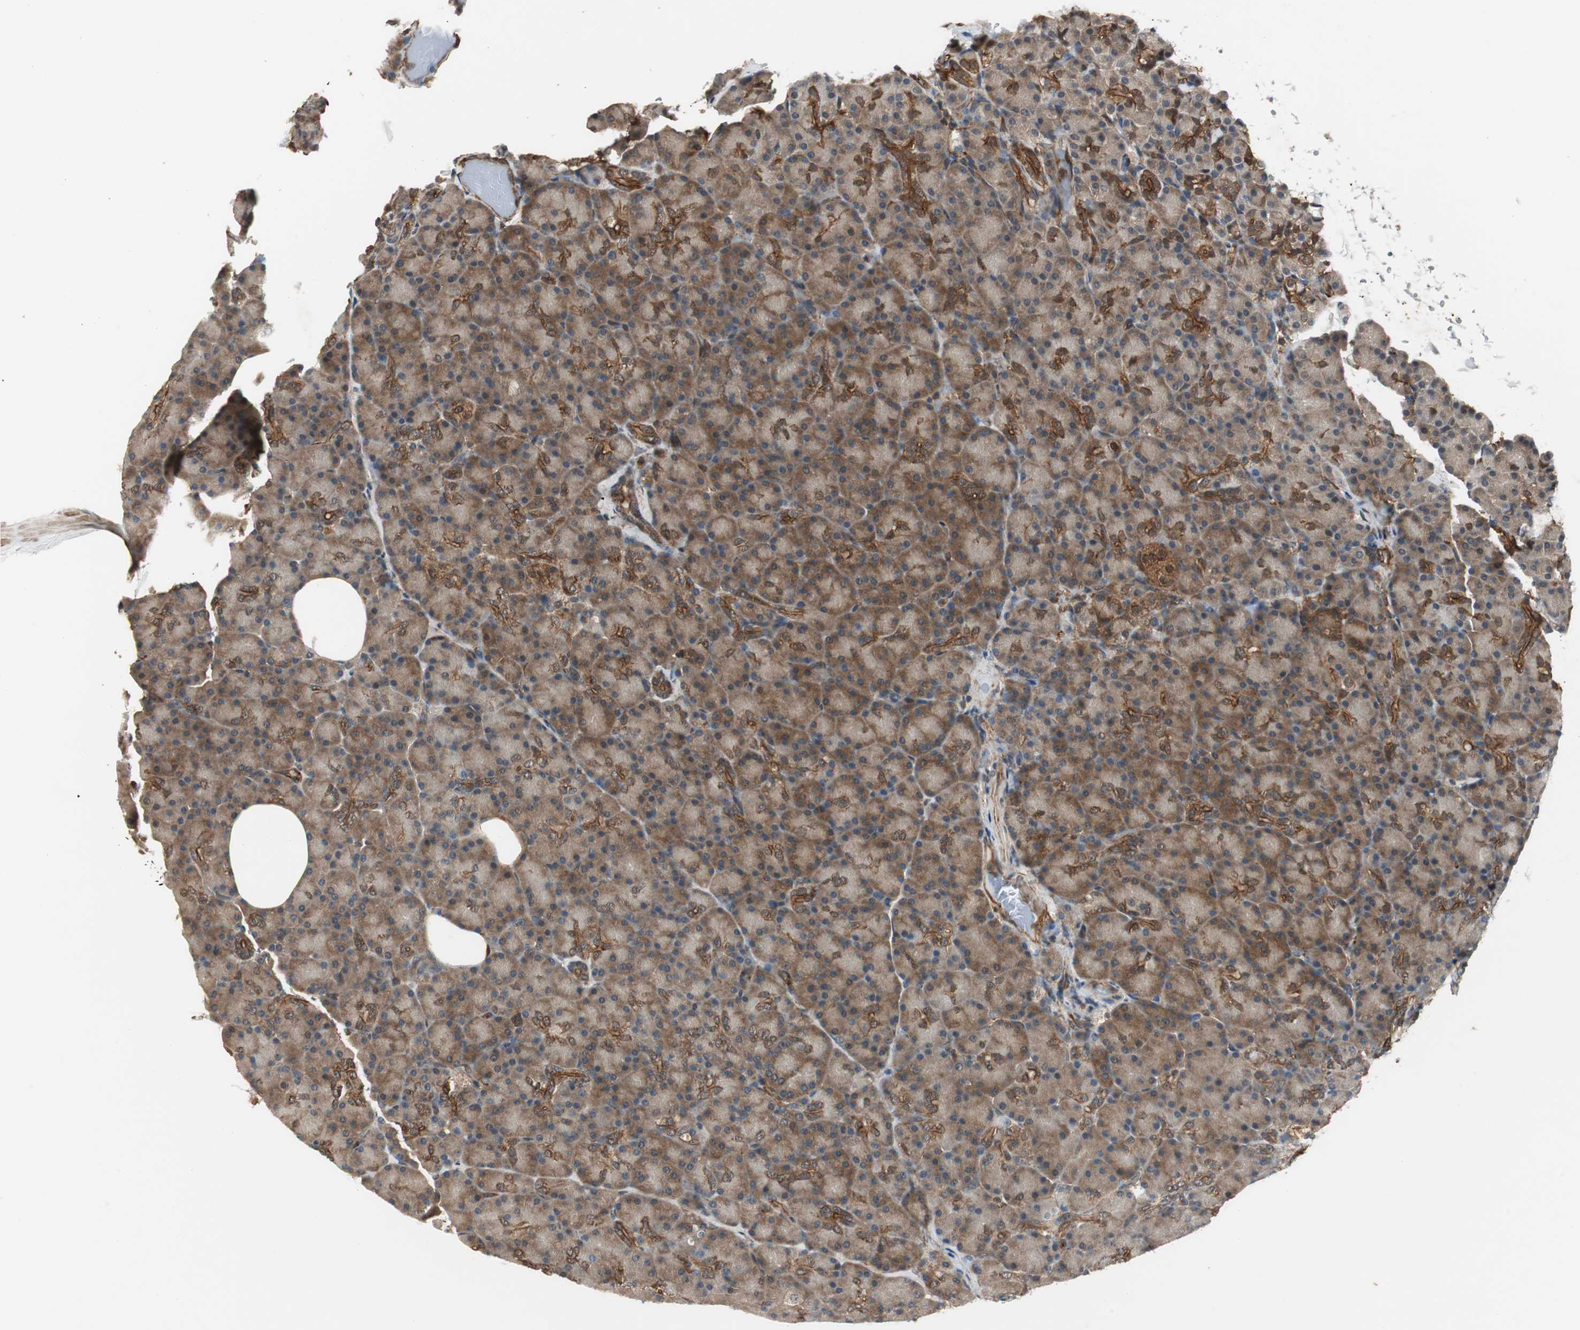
{"staining": {"intensity": "moderate", "quantity": ">75%", "location": "cytoplasmic/membranous"}, "tissue": "pancreas", "cell_type": "Exocrine glandular cells", "image_type": "normal", "snomed": [{"axis": "morphology", "description": "Normal tissue, NOS"}, {"axis": "topography", "description": "Pancreas"}], "caption": "A histopathology image showing moderate cytoplasmic/membranous expression in about >75% of exocrine glandular cells in unremarkable pancreas, as visualized by brown immunohistochemical staining.", "gene": "PTPN11", "patient": {"sex": "female", "age": 43}}